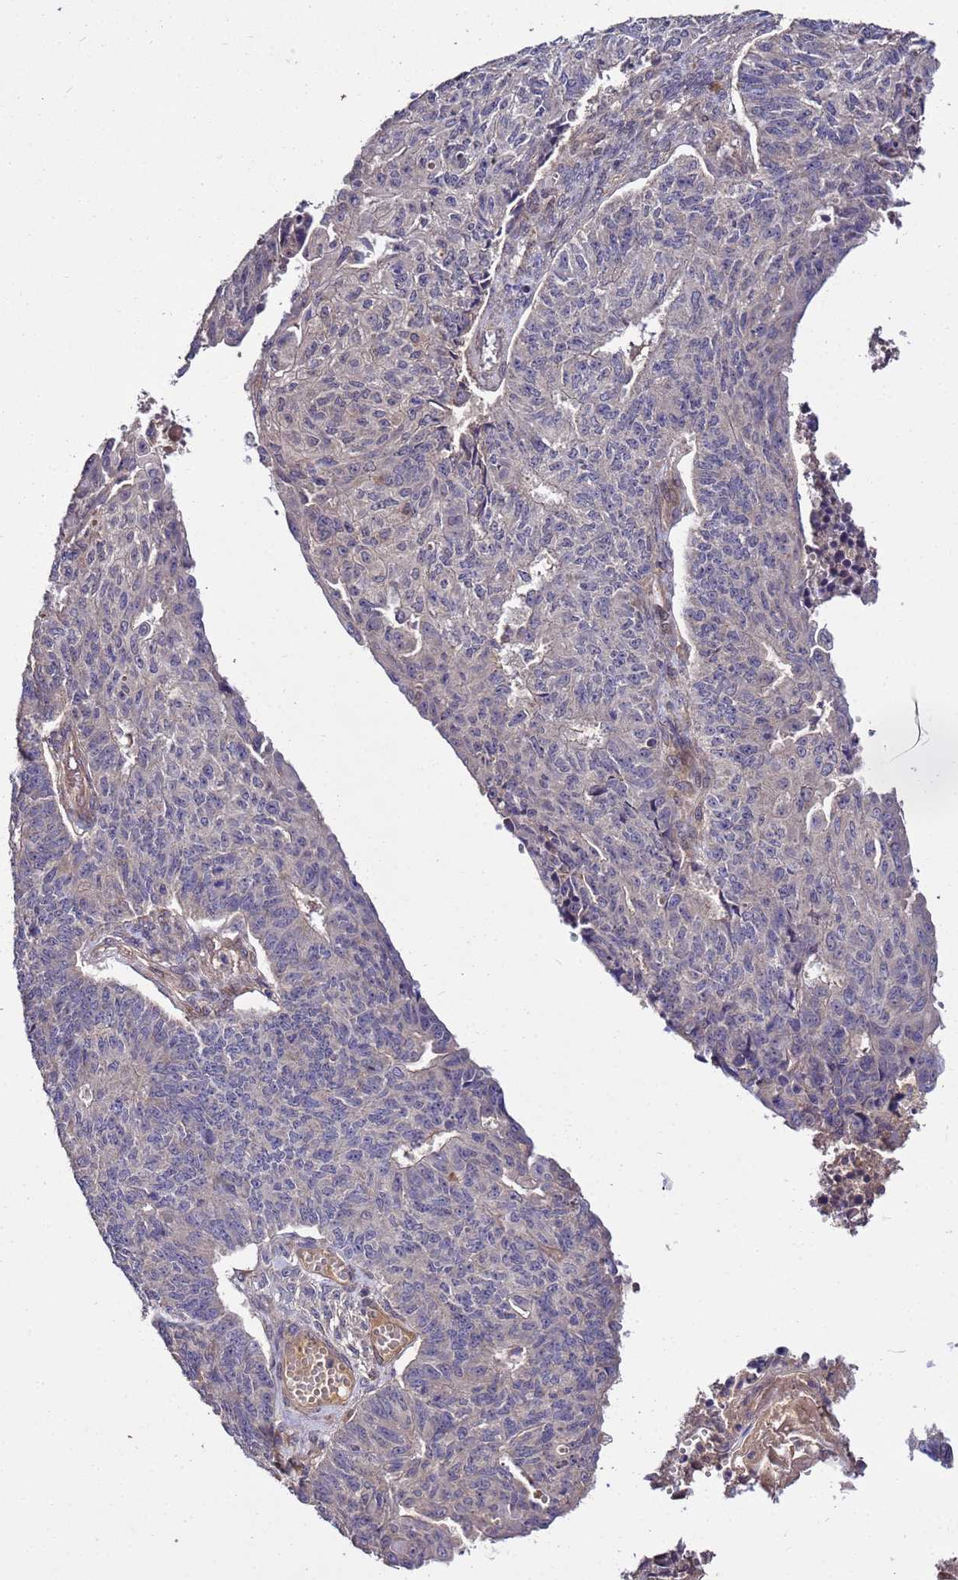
{"staining": {"intensity": "negative", "quantity": "none", "location": "none"}, "tissue": "endometrial cancer", "cell_type": "Tumor cells", "image_type": "cancer", "snomed": [{"axis": "morphology", "description": "Adenocarcinoma, NOS"}, {"axis": "topography", "description": "Endometrium"}], "caption": "The histopathology image reveals no significant expression in tumor cells of endometrial cancer.", "gene": "GSPT2", "patient": {"sex": "female", "age": 32}}